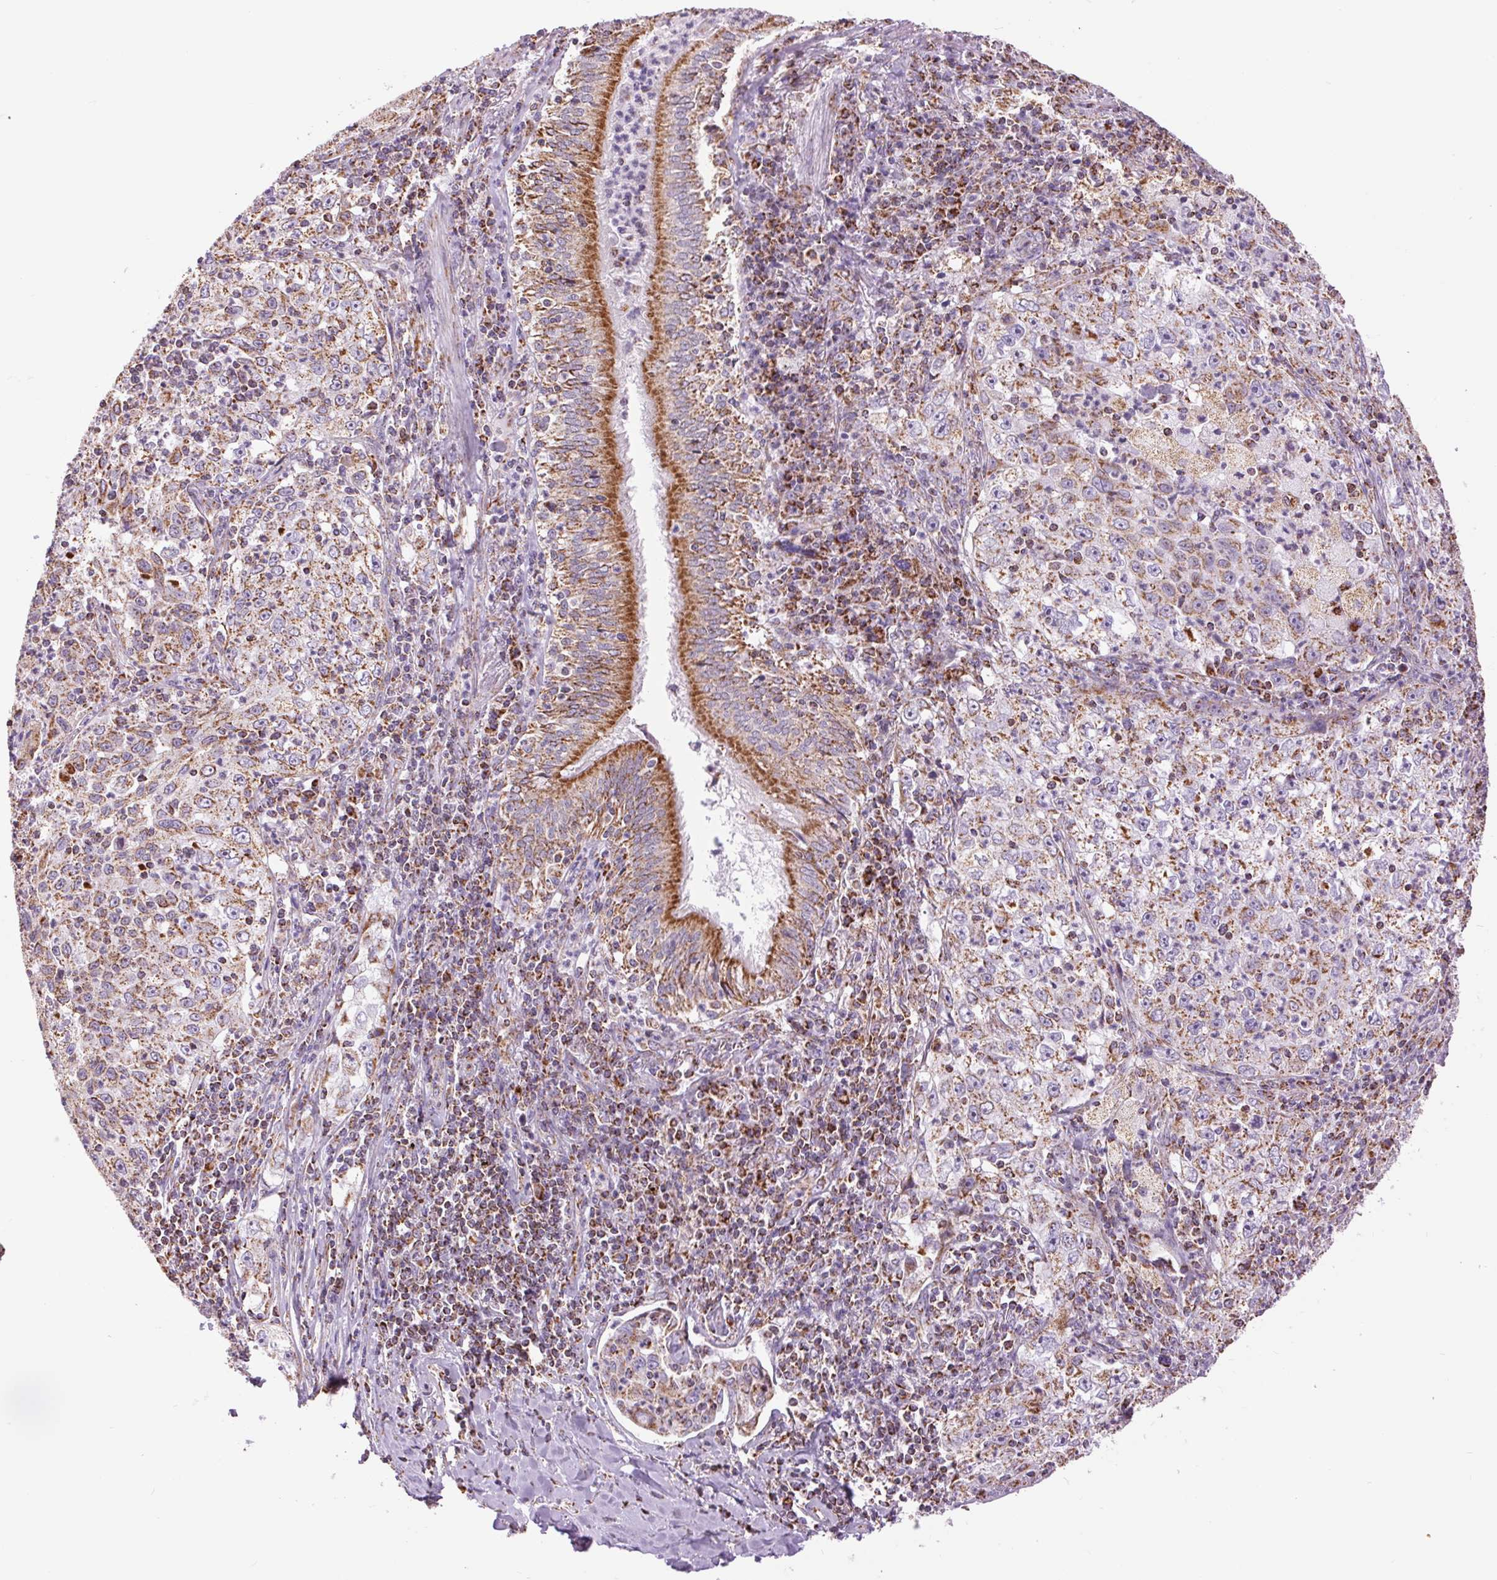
{"staining": {"intensity": "moderate", "quantity": "25%-75%", "location": "cytoplasmic/membranous"}, "tissue": "lung cancer", "cell_type": "Tumor cells", "image_type": "cancer", "snomed": [{"axis": "morphology", "description": "Squamous cell carcinoma, NOS"}, {"axis": "topography", "description": "Lung"}], "caption": "Immunohistochemical staining of human lung squamous cell carcinoma displays moderate cytoplasmic/membranous protein positivity in approximately 25%-75% of tumor cells.", "gene": "ATP5PB", "patient": {"sex": "male", "age": 71}}